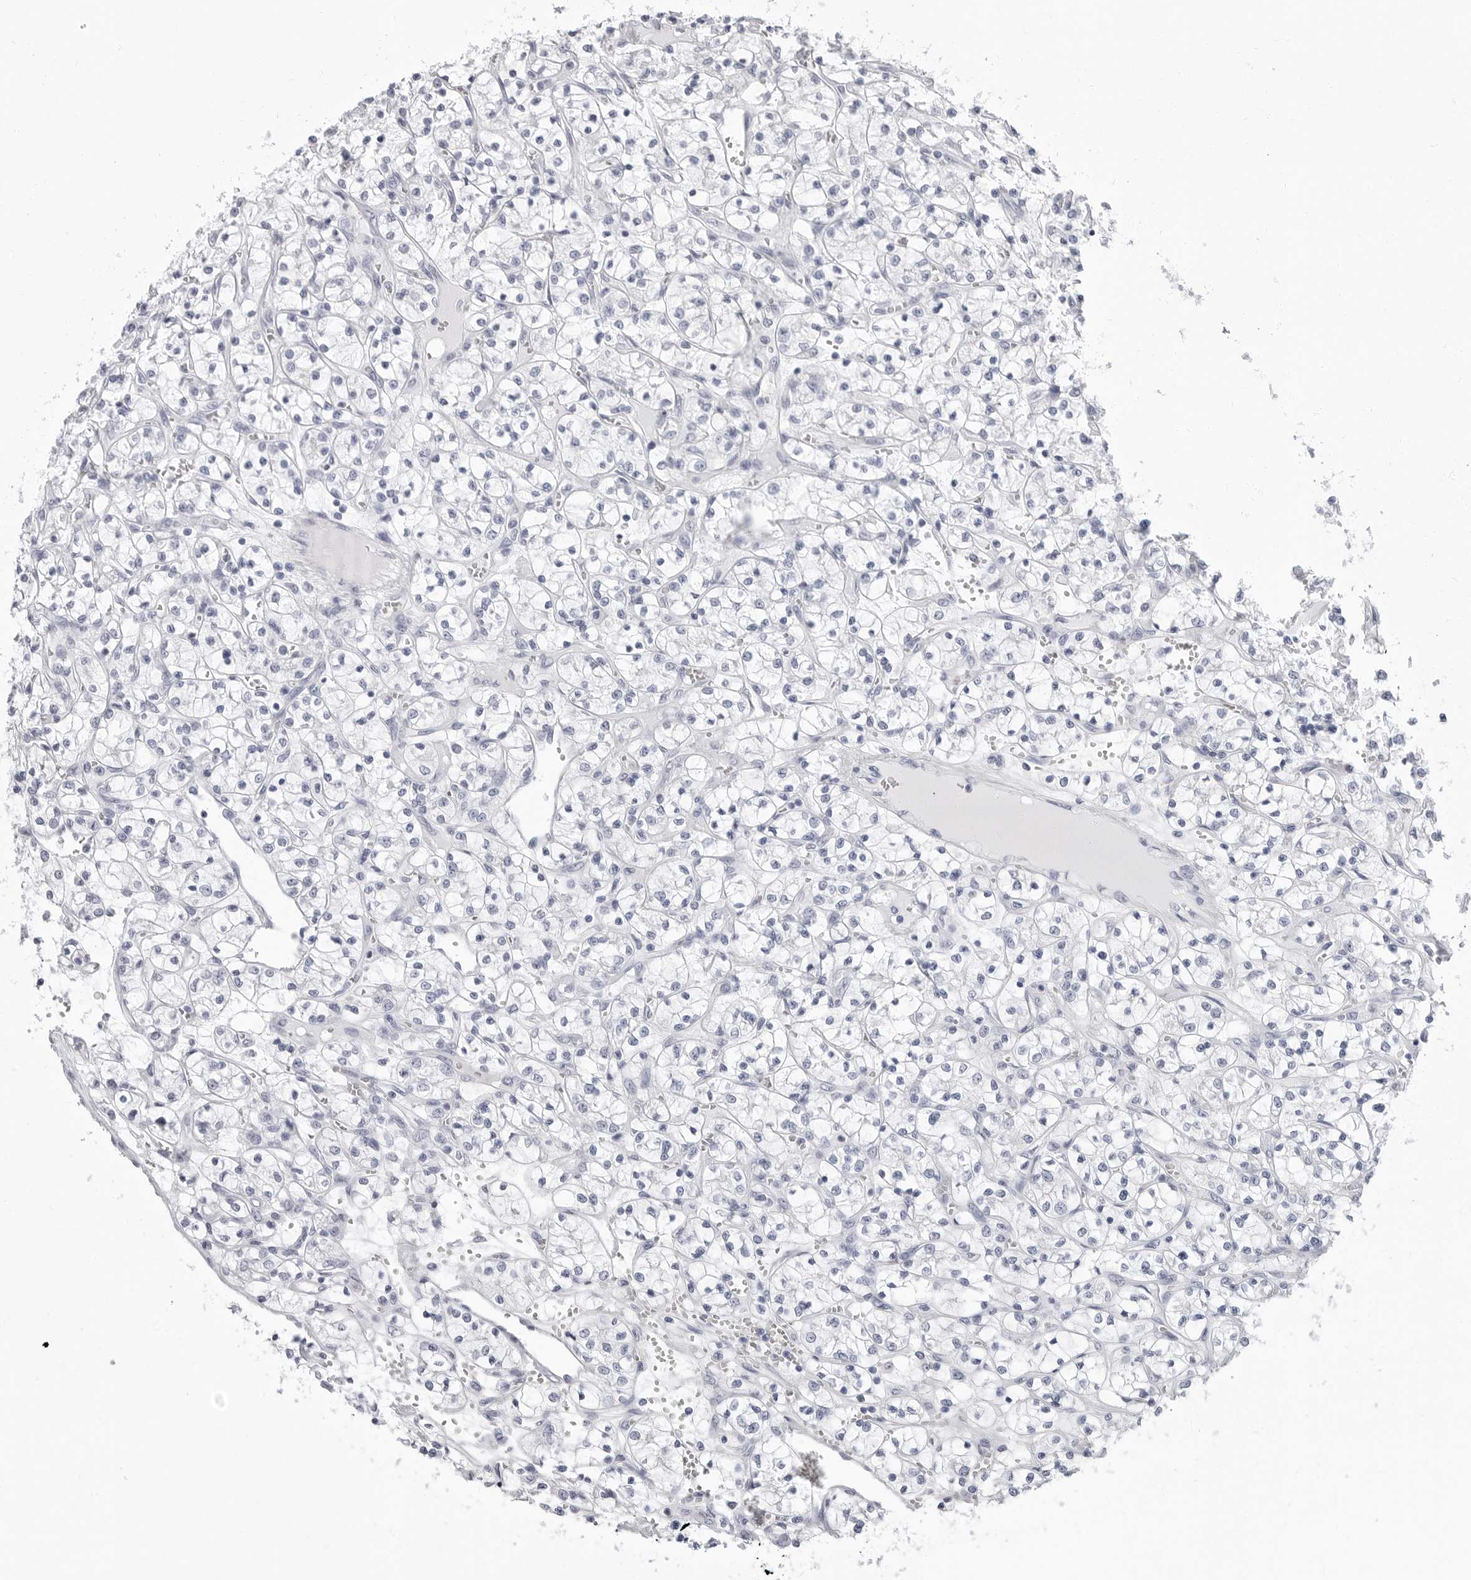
{"staining": {"intensity": "negative", "quantity": "none", "location": "none"}, "tissue": "renal cancer", "cell_type": "Tumor cells", "image_type": "cancer", "snomed": [{"axis": "morphology", "description": "Adenocarcinoma, NOS"}, {"axis": "topography", "description": "Kidney"}], "caption": "IHC of human renal adenocarcinoma exhibits no staining in tumor cells. (IHC, brightfield microscopy, high magnification).", "gene": "ERICH3", "patient": {"sex": "female", "age": 69}}